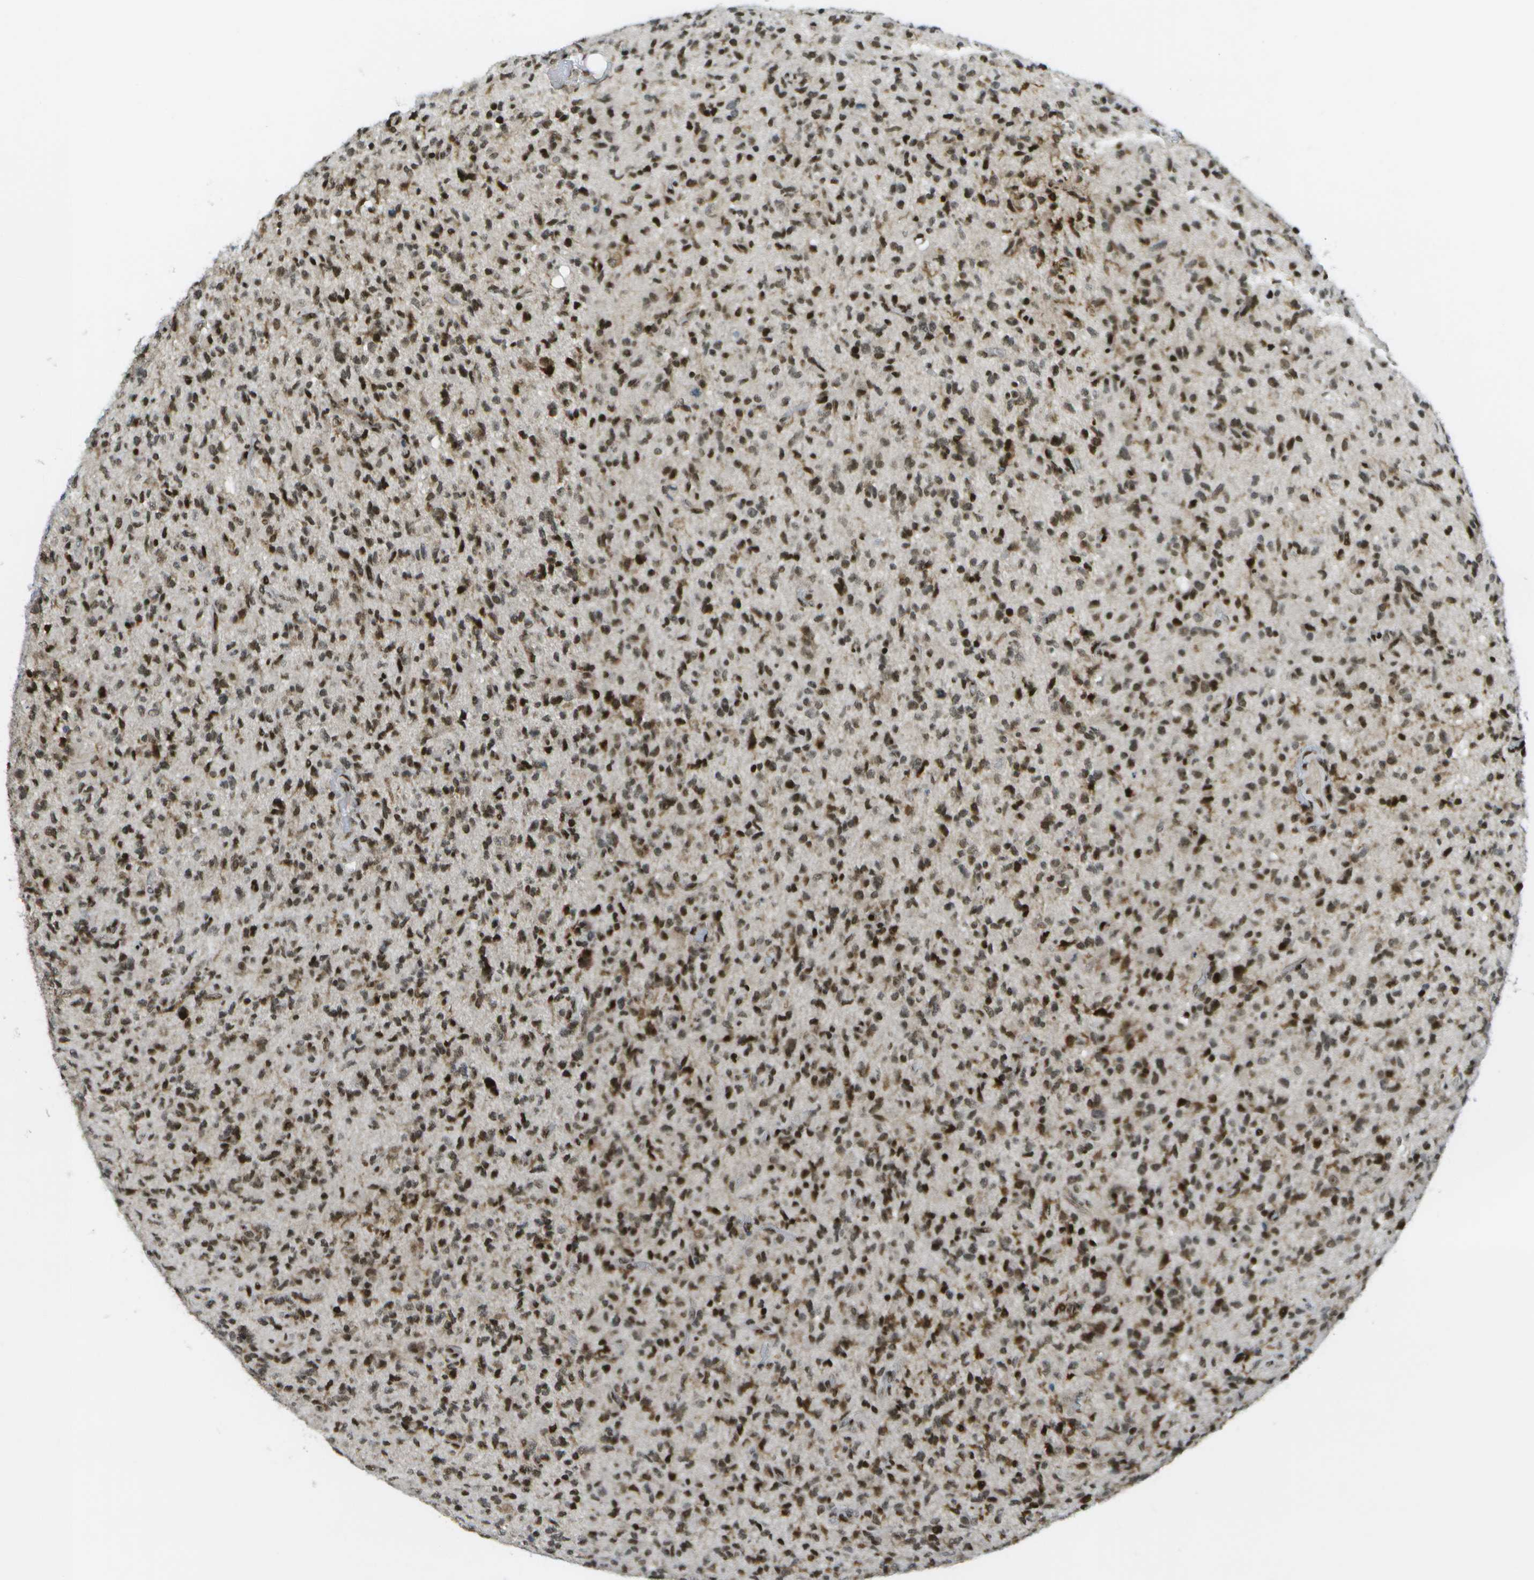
{"staining": {"intensity": "strong", "quantity": ">75%", "location": "nuclear"}, "tissue": "glioma", "cell_type": "Tumor cells", "image_type": "cancer", "snomed": [{"axis": "morphology", "description": "Glioma, malignant, High grade"}, {"axis": "topography", "description": "Brain"}], "caption": "Human high-grade glioma (malignant) stained for a protein (brown) reveals strong nuclear positive staining in approximately >75% of tumor cells.", "gene": "IRF7", "patient": {"sex": "male", "age": 71}}